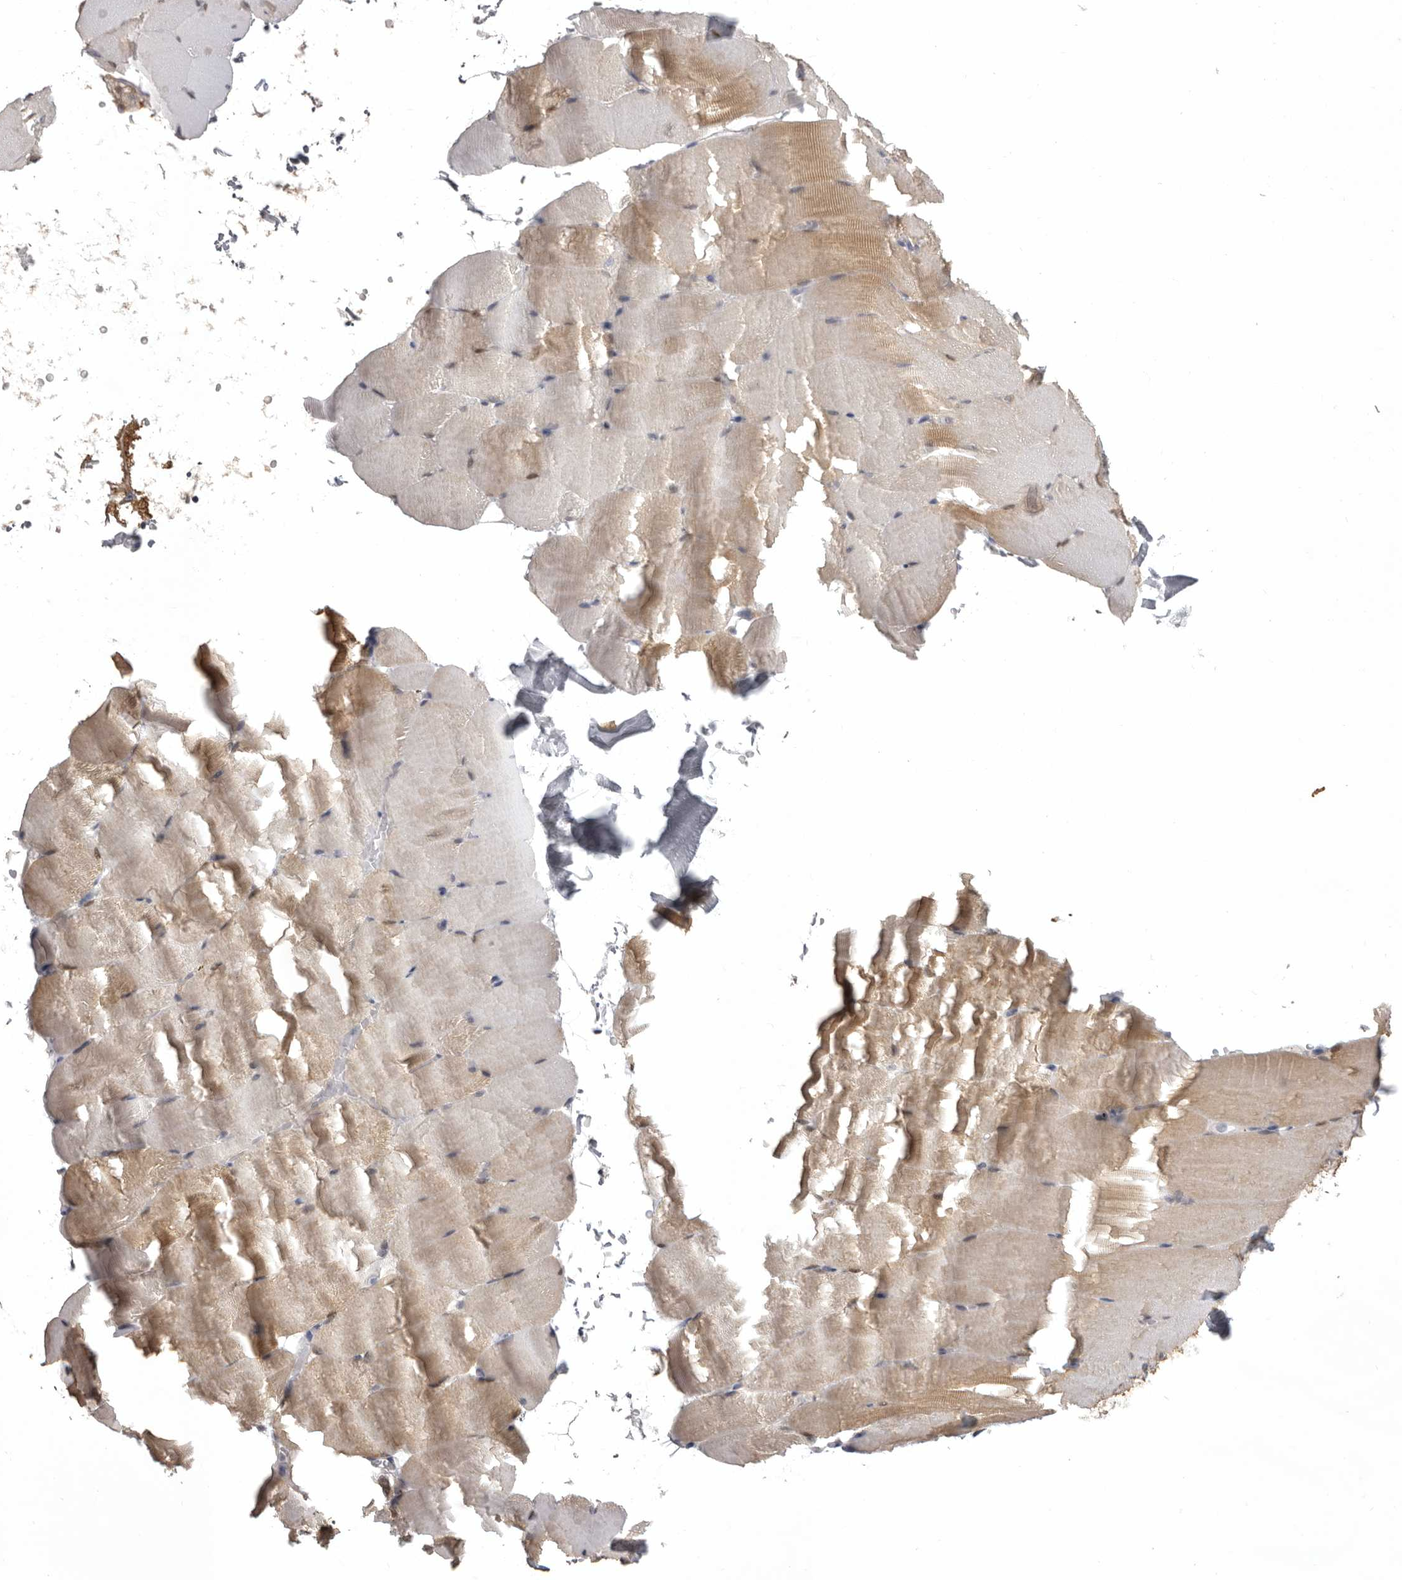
{"staining": {"intensity": "moderate", "quantity": "<25%", "location": "cytoplasmic/membranous"}, "tissue": "skeletal muscle", "cell_type": "Myocytes", "image_type": "normal", "snomed": [{"axis": "morphology", "description": "Normal tissue, NOS"}, {"axis": "topography", "description": "Skeletal muscle"}, {"axis": "topography", "description": "Parathyroid gland"}], "caption": "Human skeletal muscle stained for a protein (brown) reveals moderate cytoplasmic/membranous positive positivity in about <25% of myocytes.", "gene": "MDH1", "patient": {"sex": "female", "age": 37}}